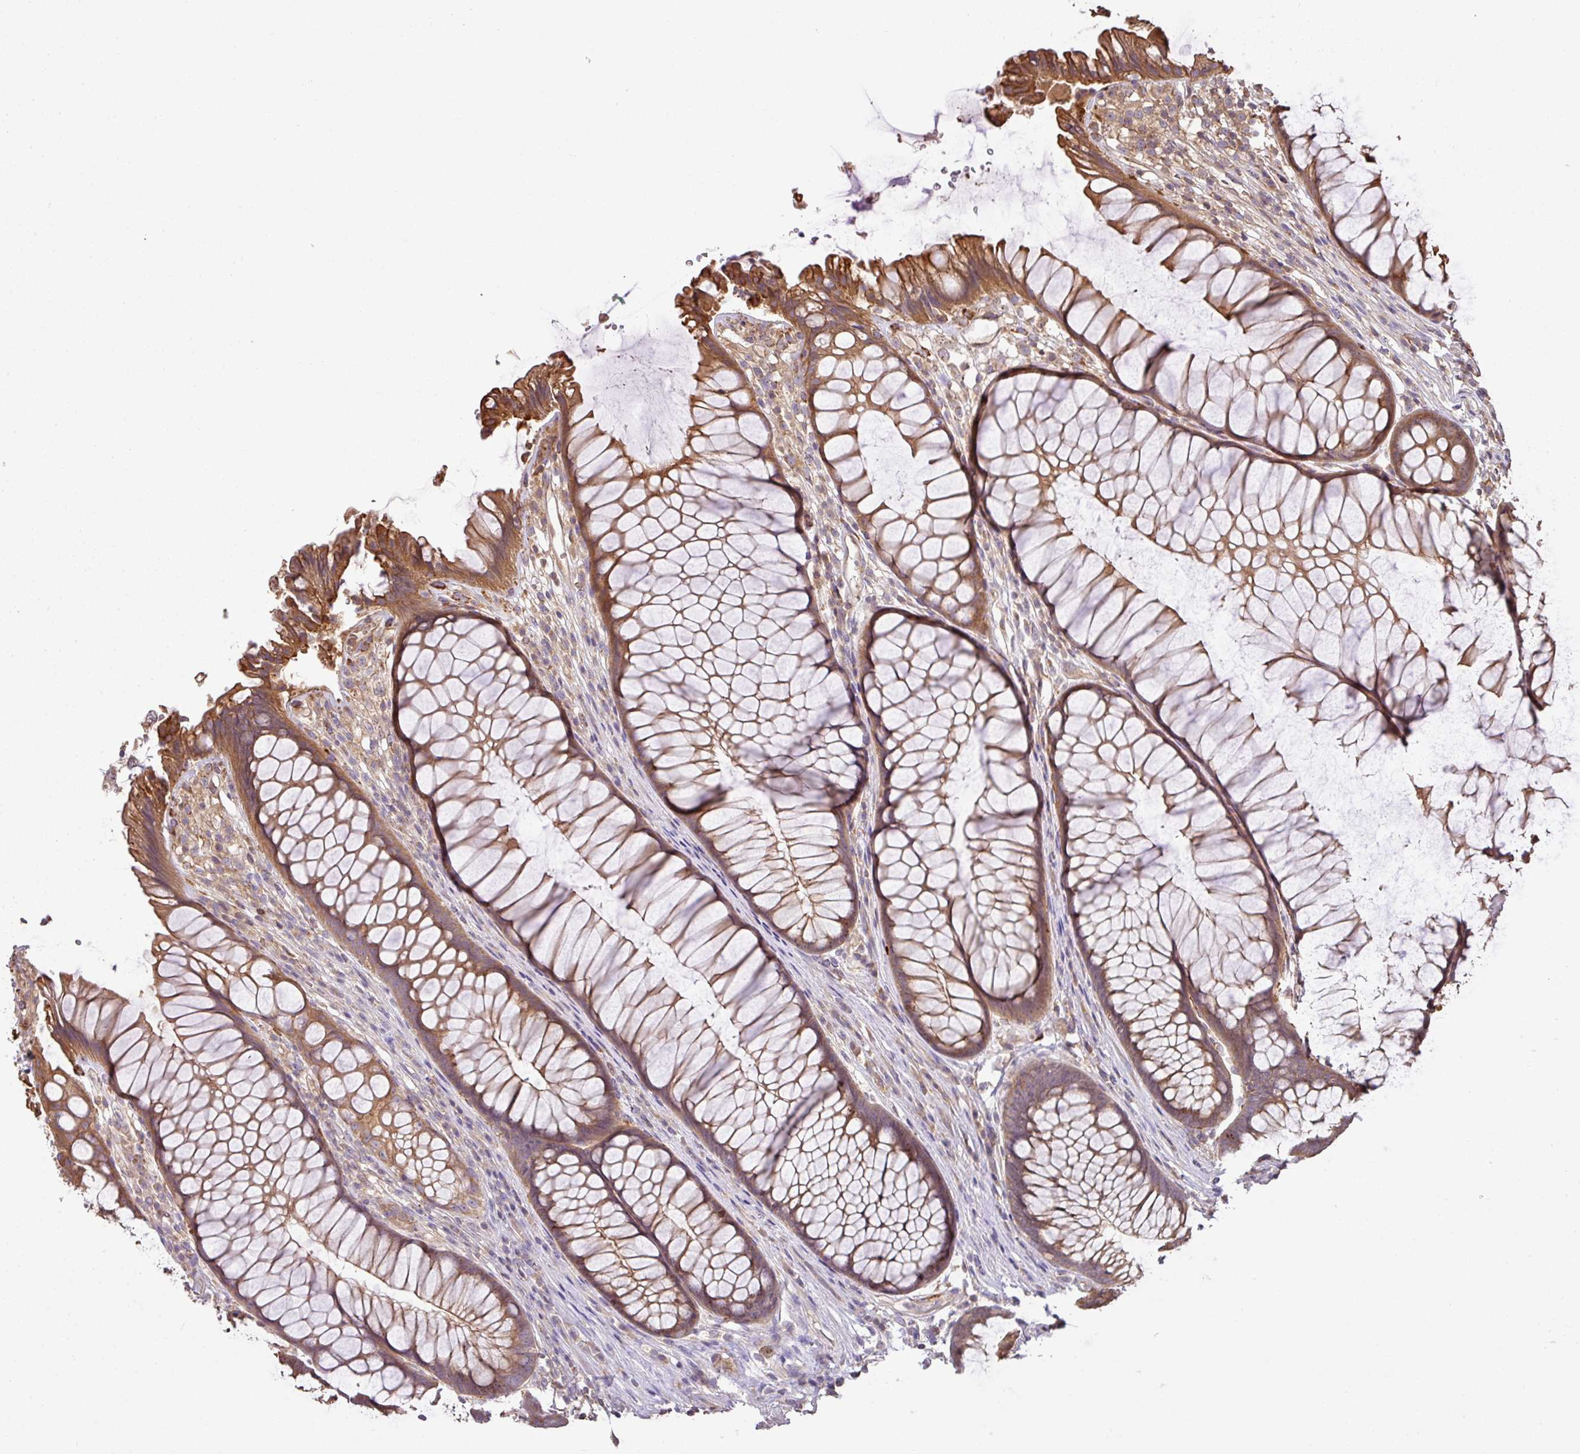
{"staining": {"intensity": "moderate", "quantity": ">75%", "location": "cytoplasmic/membranous"}, "tissue": "rectum", "cell_type": "Glandular cells", "image_type": "normal", "snomed": [{"axis": "morphology", "description": "Normal tissue, NOS"}, {"axis": "topography", "description": "Smooth muscle"}, {"axis": "topography", "description": "Rectum"}], "caption": "IHC of benign human rectum displays medium levels of moderate cytoplasmic/membranous positivity in about >75% of glandular cells.", "gene": "VENTX", "patient": {"sex": "male", "age": 53}}